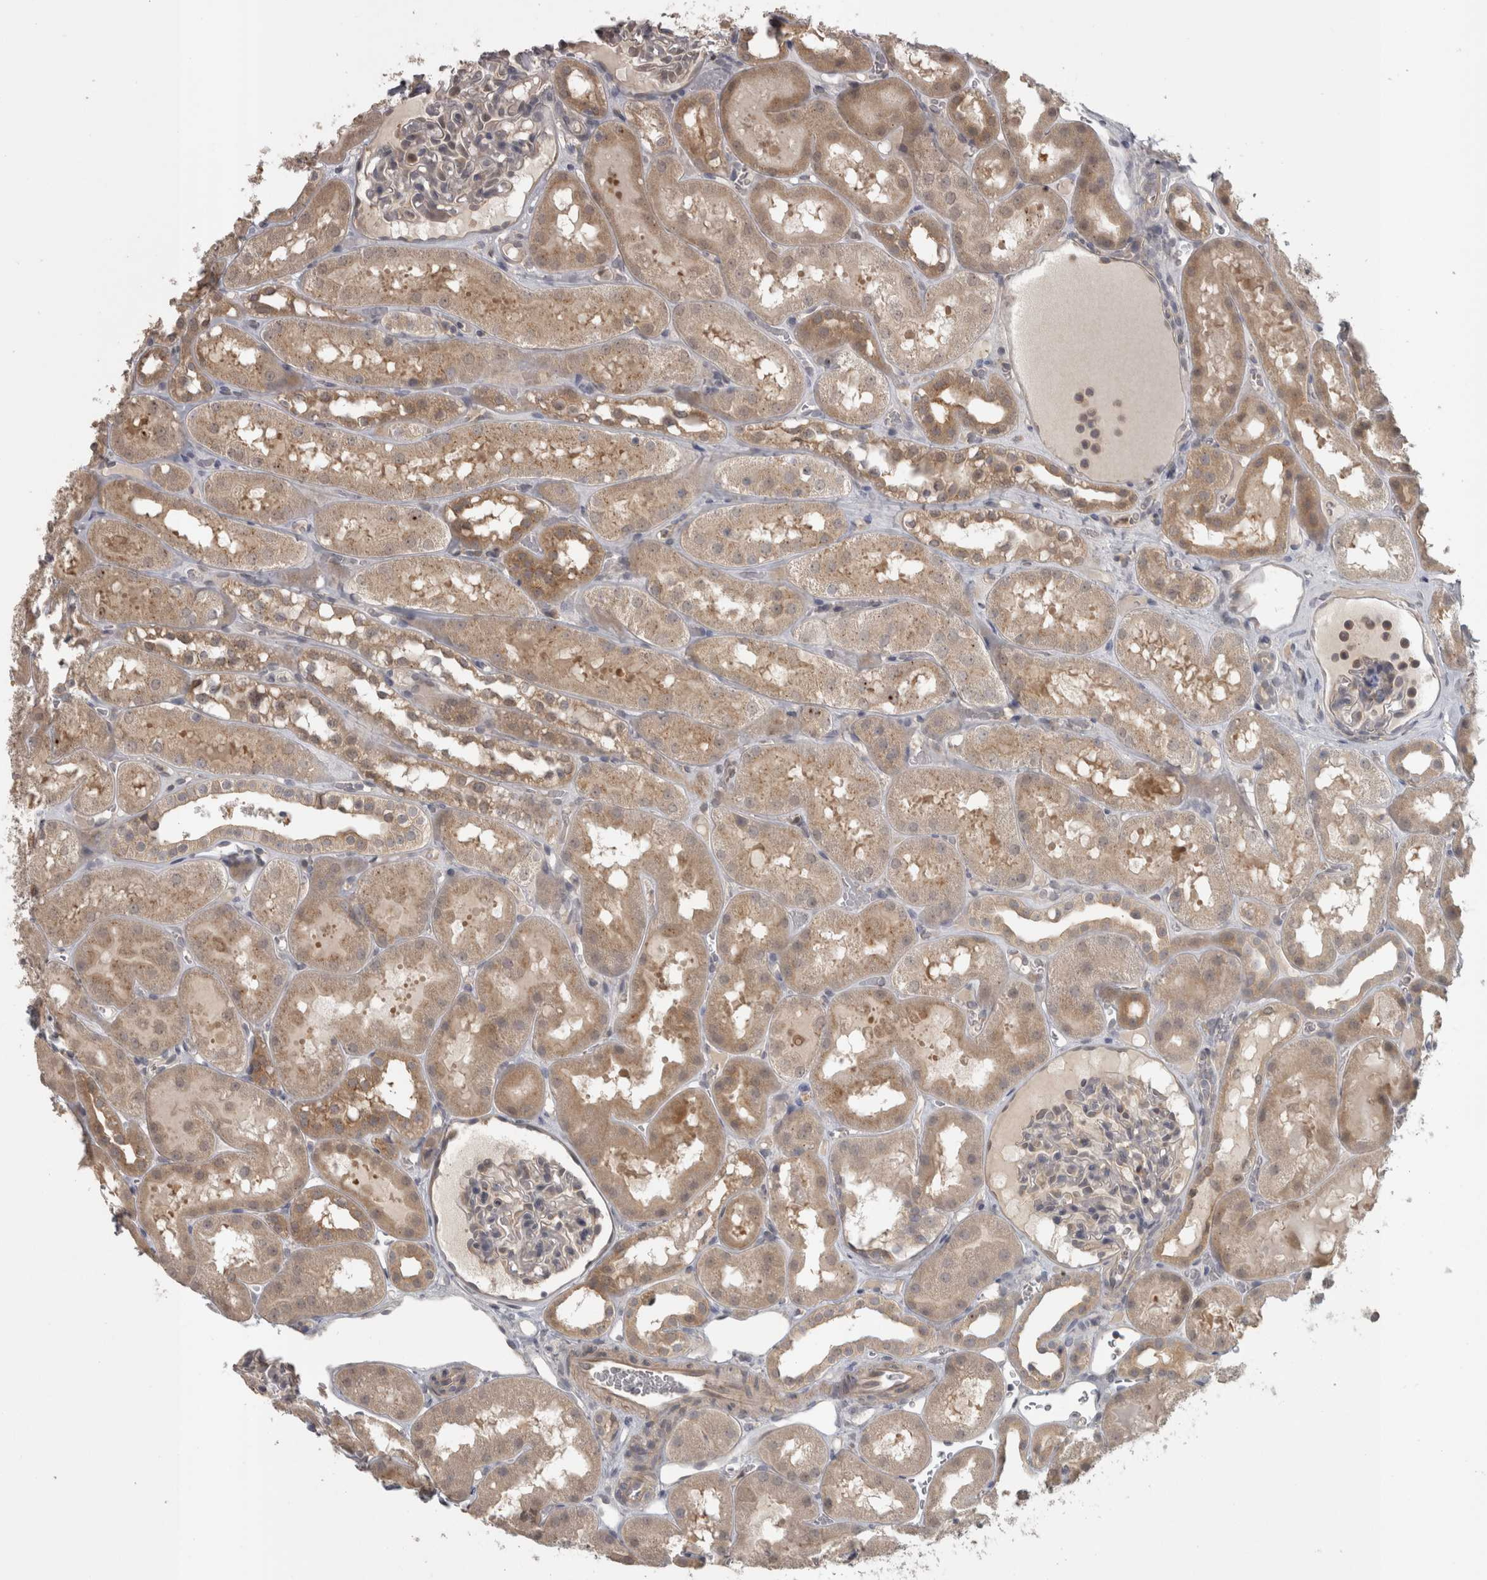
{"staining": {"intensity": "weak", "quantity": "<25%", "location": "cytoplasmic/membranous"}, "tissue": "kidney", "cell_type": "Cells in glomeruli", "image_type": "normal", "snomed": [{"axis": "morphology", "description": "Normal tissue, NOS"}, {"axis": "topography", "description": "Kidney"}, {"axis": "topography", "description": "Urinary bladder"}], "caption": "A high-resolution photomicrograph shows IHC staining of unremarkable kidney, which demonstrates no significant expression in cells in glomeruli.", "gene": "SLCO5A1", "patient": {"sex": "male", "age": 16}}